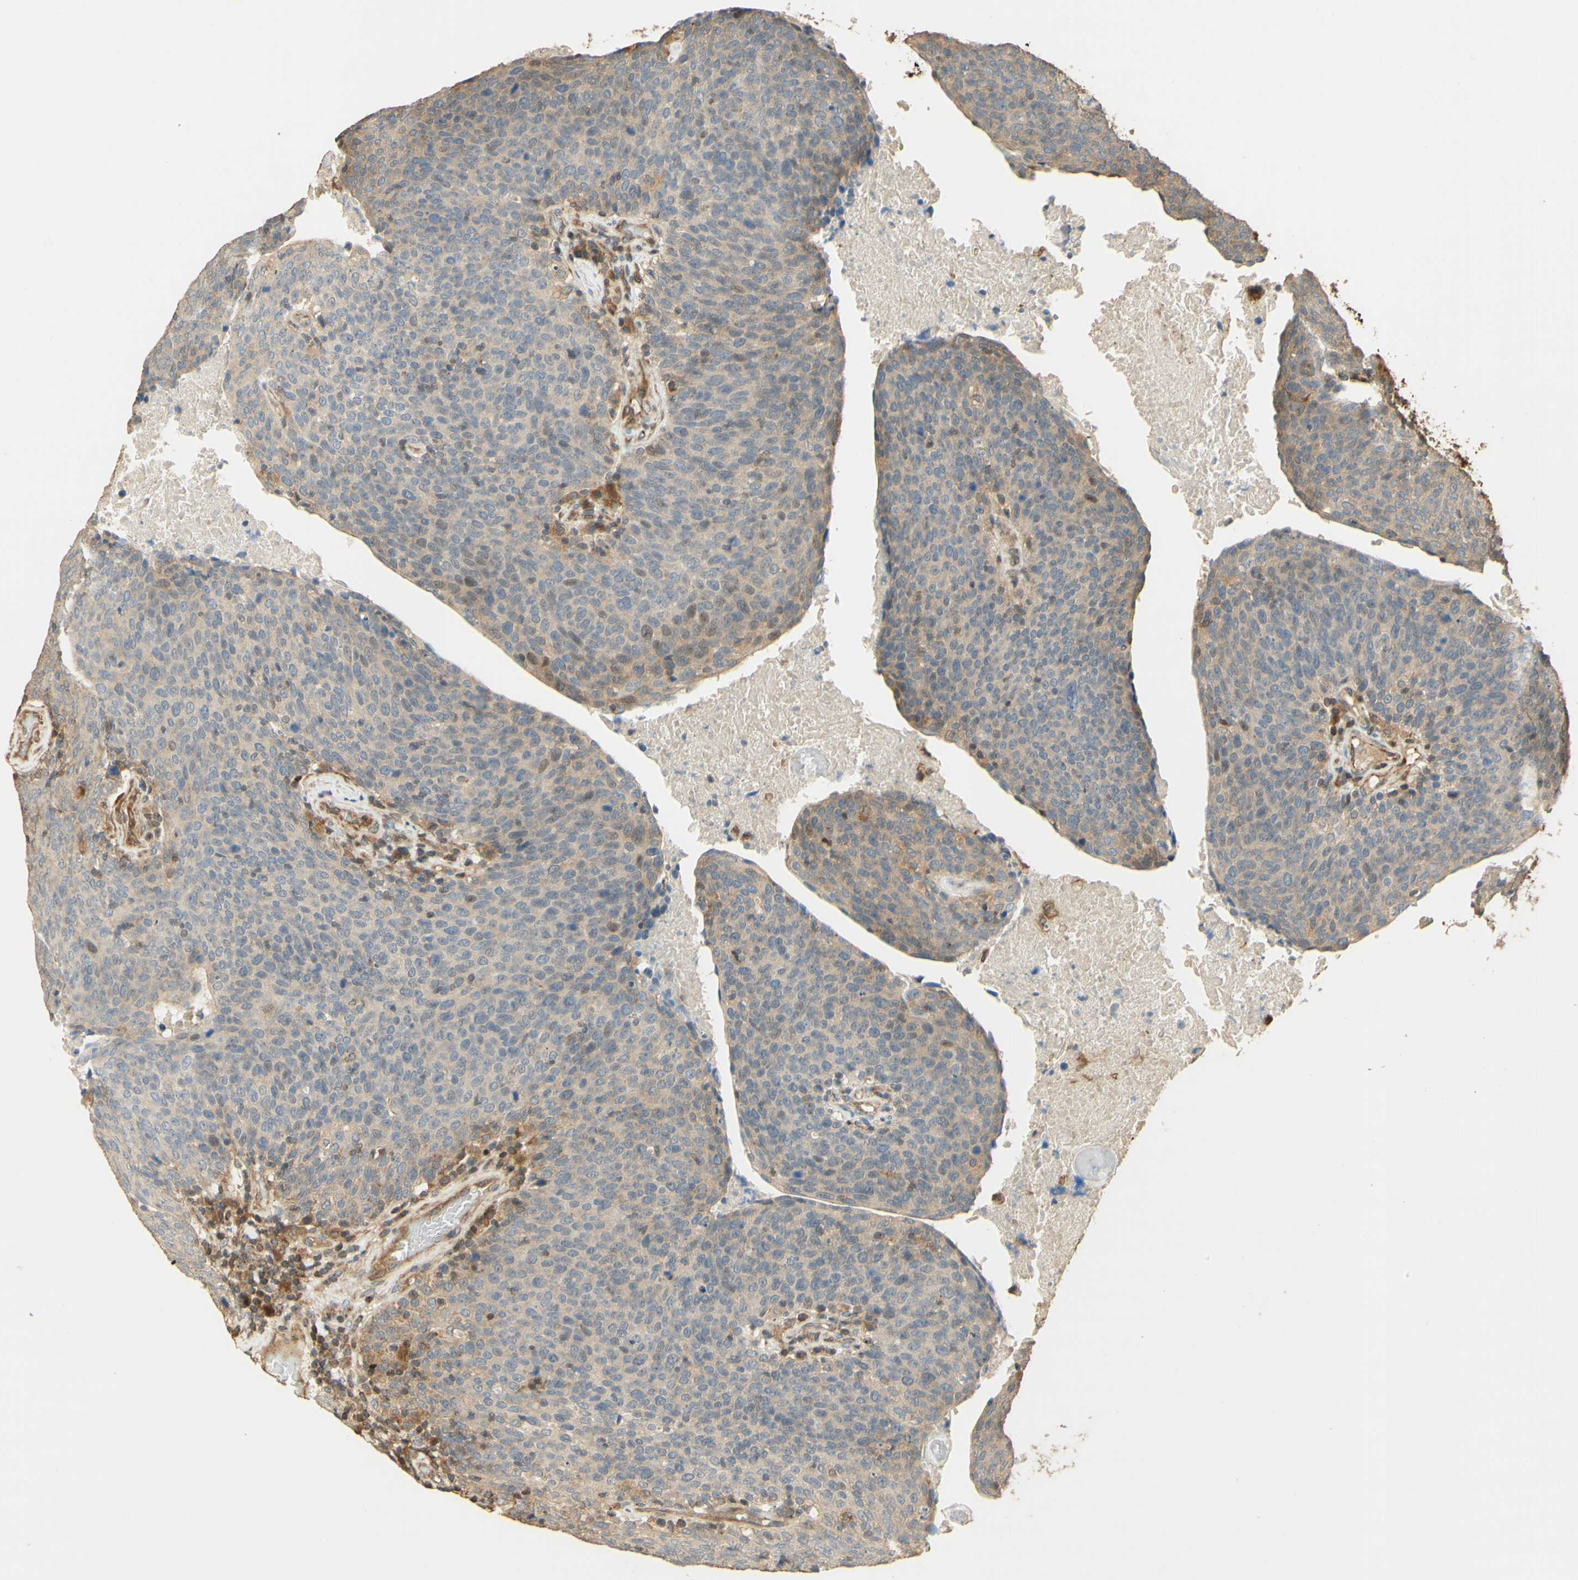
{"staining": {"intensity": "weak", "quantity": "25%-75%", "location": "cytoplasmic/membranous"}, "tissue": "head and neck cancer", "cell_type": "Tumor cells", "image_type": "cancer", "snomed": [{"axis": "morphology", "description": "Squamous cell carcinoma, NOS"}, {"axis": "morphology", "description": "Squamous cell carcinoma, metastatic, NOS"}, {"axis": "topography", "description": "Lymph node"}, {"axis": "topography", "description": "Head-Neck"}], "caption": "The image exhibits staining of metastatic squamous cell carcinoma (head and neck), revealing weak cytoplasmic/membranous protein staining (brown color) within tumor cells.", "gene": "AGER", "patient": {"sex": "male", "age": 62}}